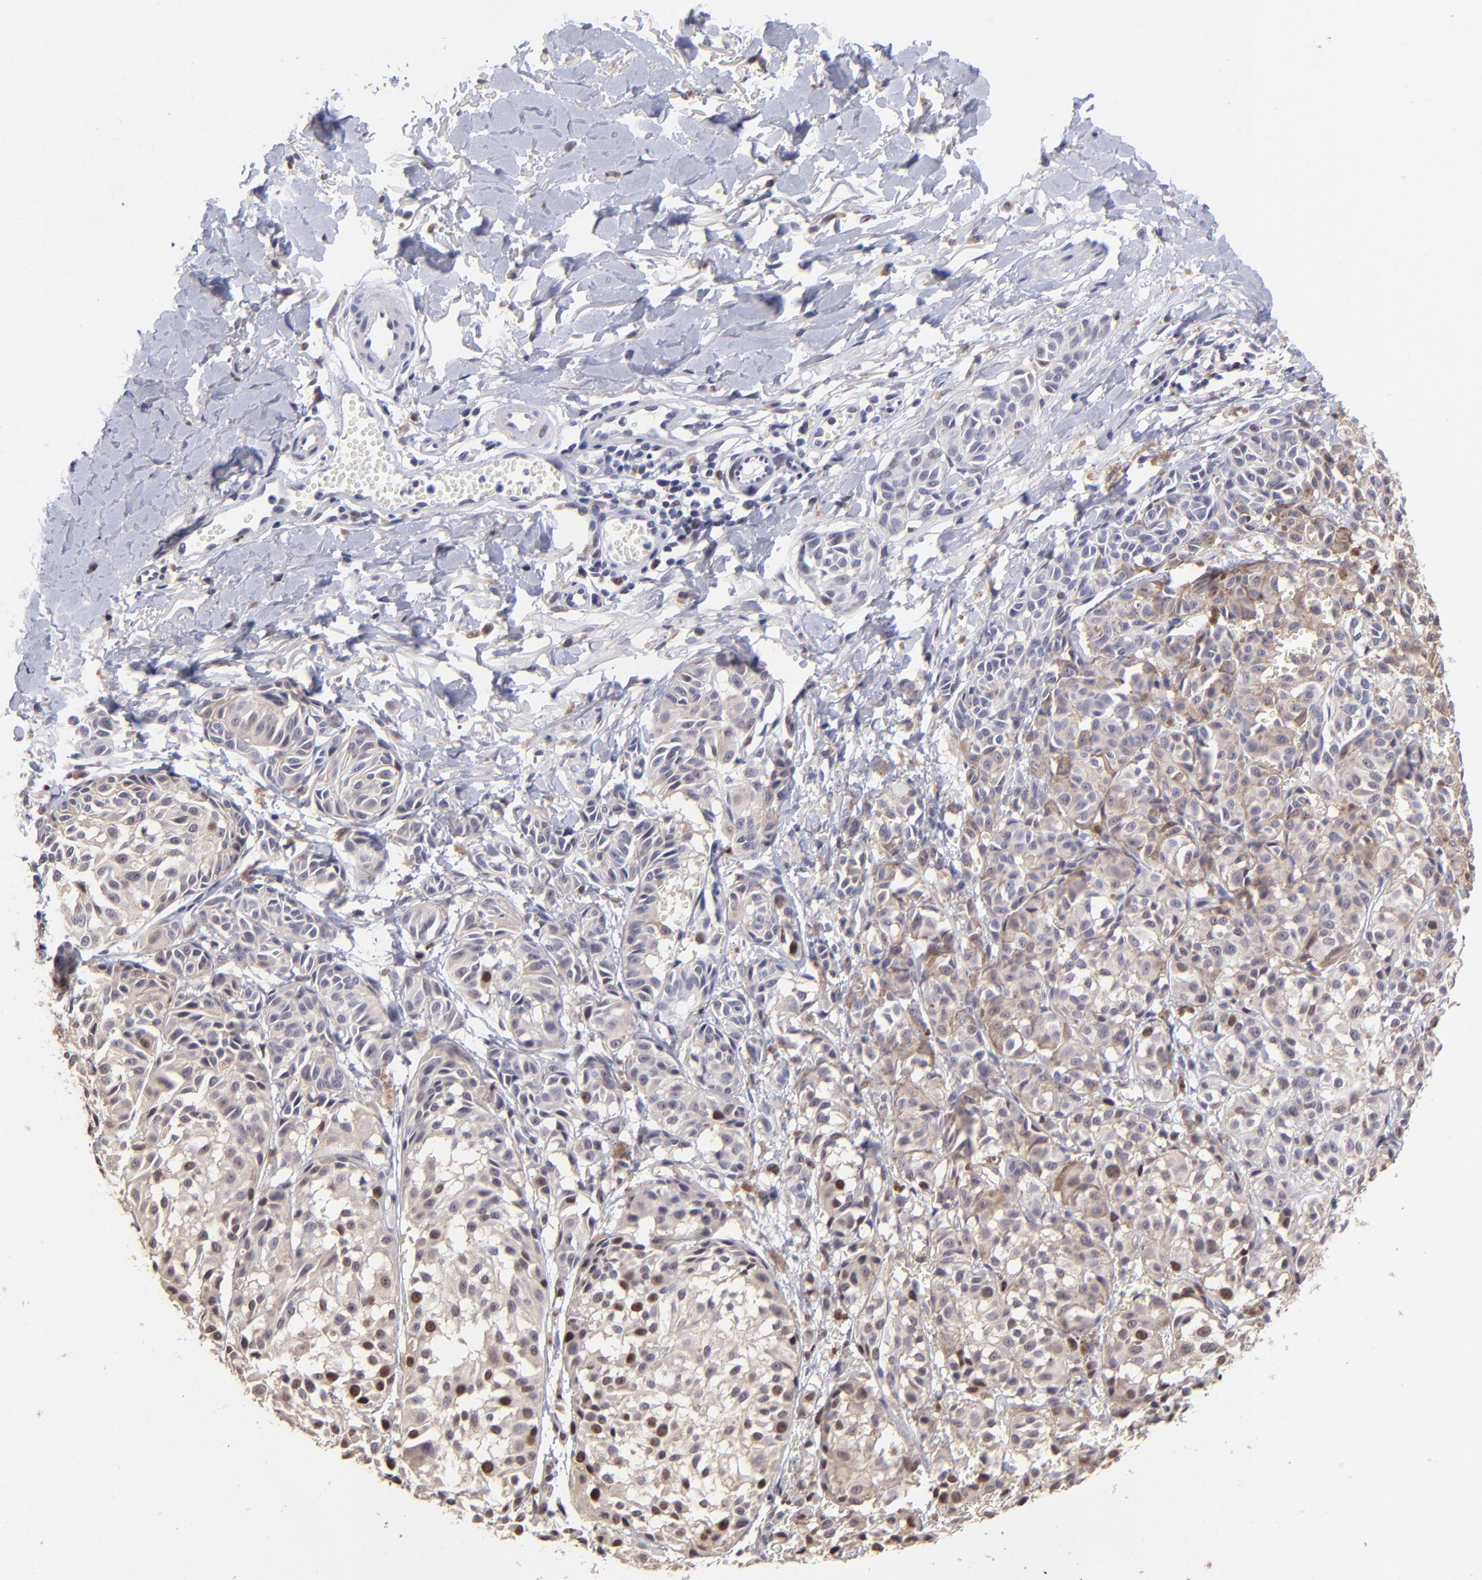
{"staining": {"intensity": "weak", "quantity": ">75%", "location": "cytoplasmic/membranous,nuclear"}, "tissue": "melanoma", "cell_type": "Tumor cells", "image_type": "cancer", "snomed": [{"axis": "morphology", "description": "Malignant melanoma, NOS"}, {"axis": "topography", "description": "Skin"}], "caption": "Immunohistochemistry micrograph of human malignant melanoma stained for a protein (brown), which displays low levels of weak cytoplasmic/membranous and nuclear positivity in approximately >75% of tumor cells.", "gene": "DNMT1", "patient": {"sex": "male", "age": 76}}